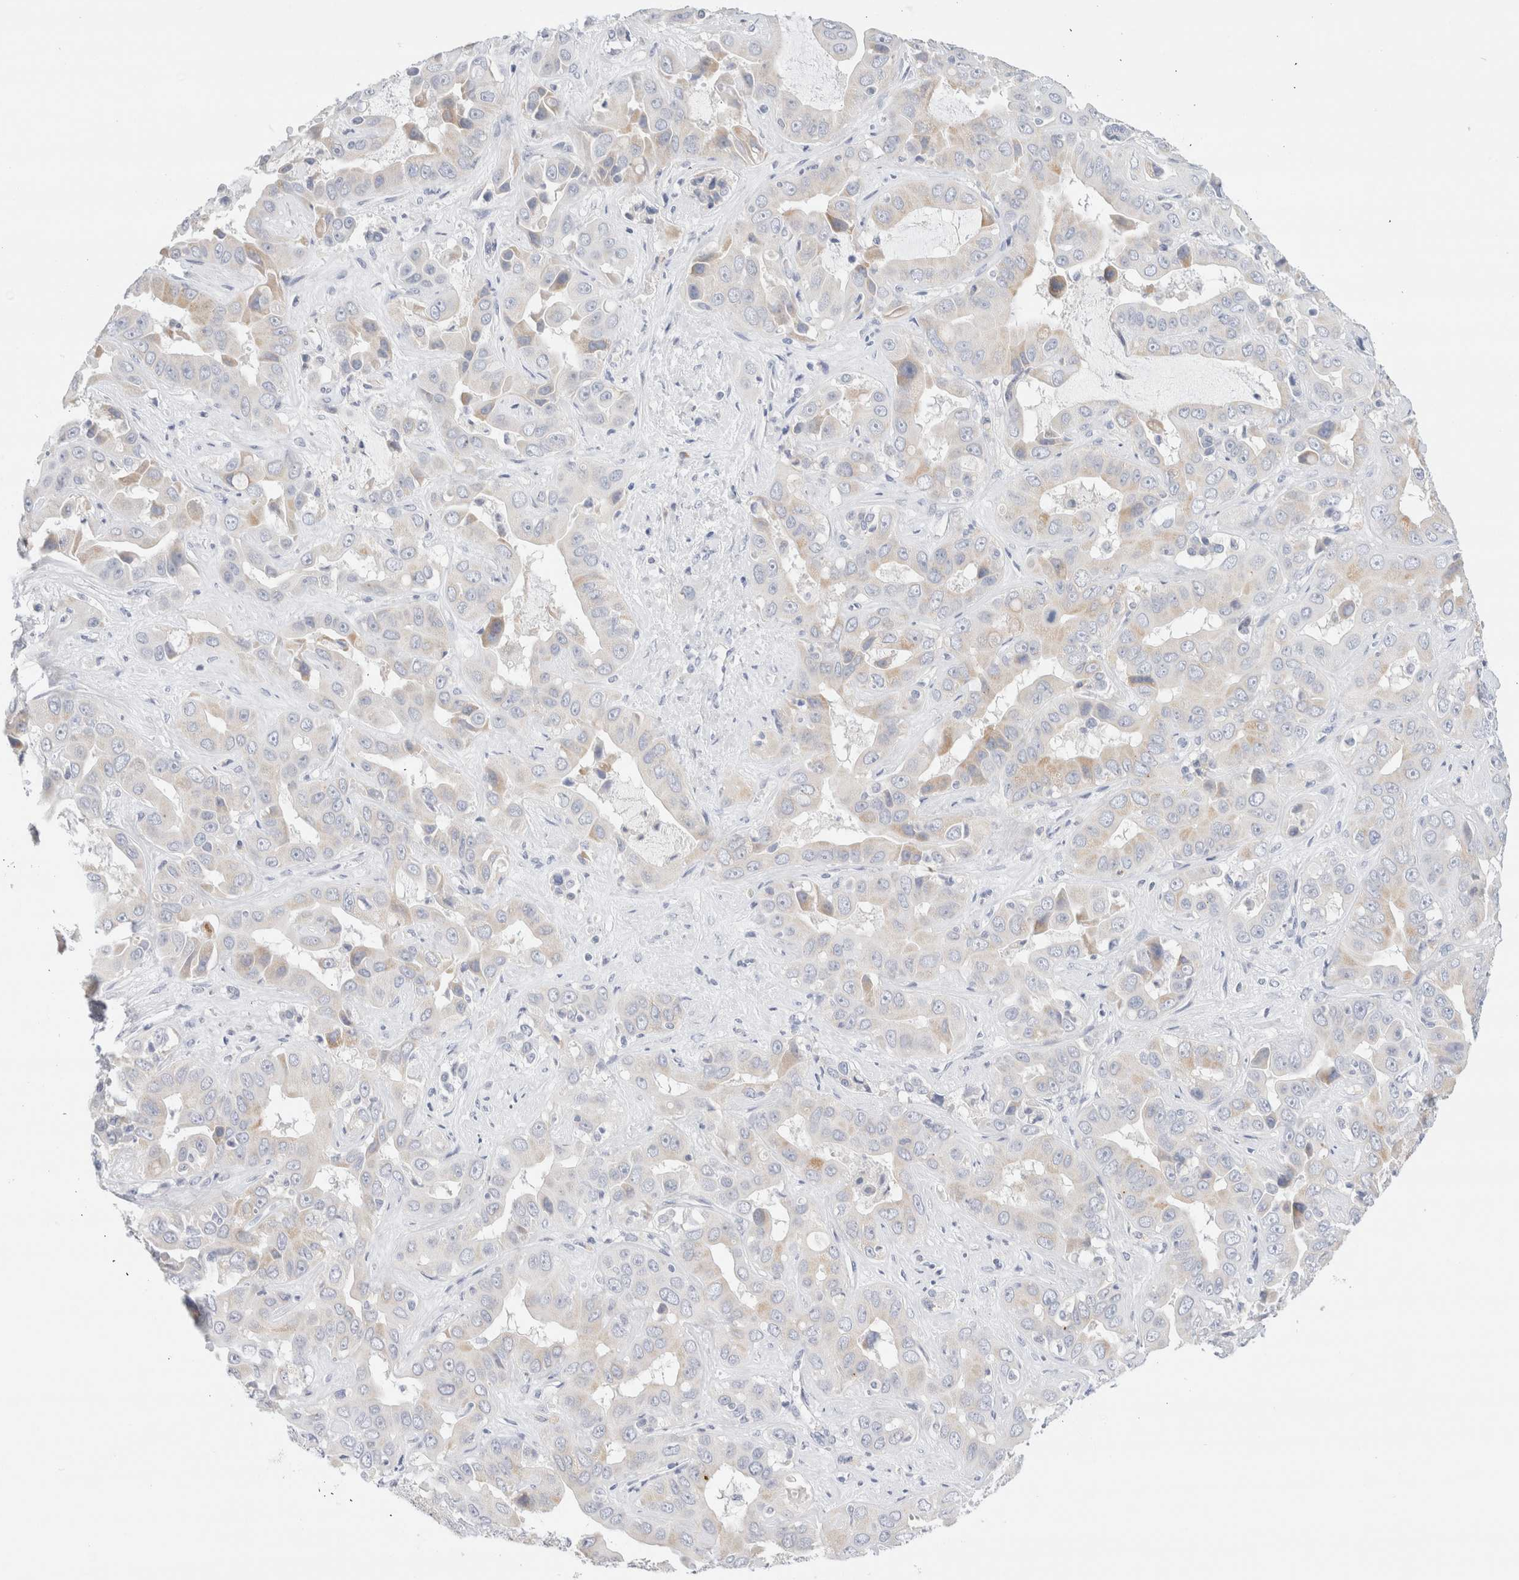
{"staining": {"intensity": "negative", "quantity": "none", "location": "none"}, "tissue": "liver cancer", "cell_type": "Tumor cells", "image_type": "cancer", "snomed": [{"axis": "morphology", "description": "Cholangiocarcinoma"}, {"axis": "topography", "description": "Liver"}], "caption": "This is an IHC histopathology image of liver cancer. There is no expression in tumor cells.", "gene": "GADD45G", "patient": {"sex": "female", "age": 52}}